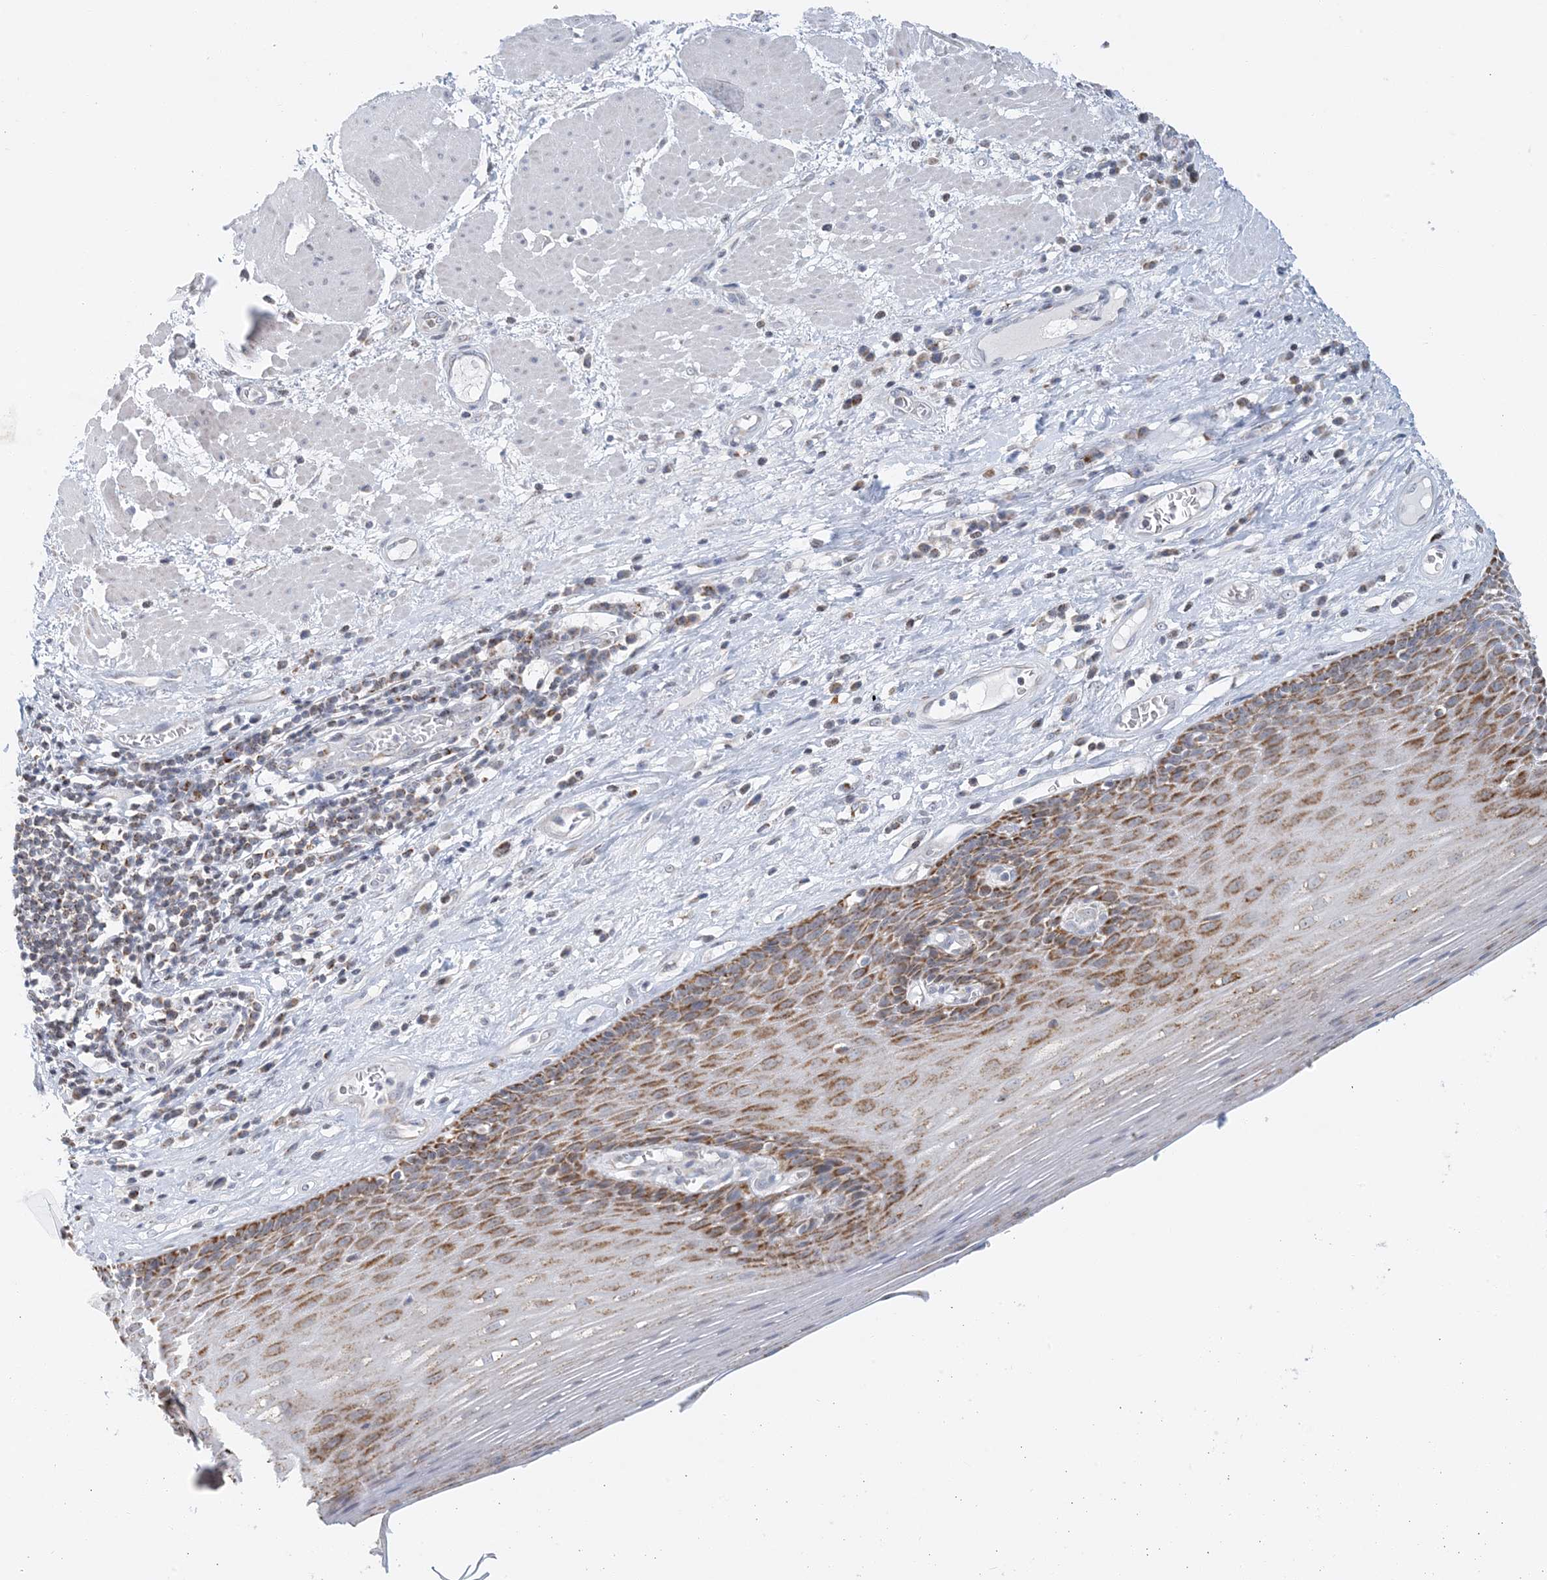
{"staining": {"intensity": "moderate", "quantity": "25%-75%", "location": "cytoplasmic/membranous"}, "tissue": "esophagus", "cell_type": "Squamous epithelial cells", "image_type": "normal", "snomed": [{"axis": "morphology", "description": "Normal tissue, NOS"}, {"axis": "topography", "description": "Esophagus"}], "caption": "Unremarkable esophagus displays moderate cytoplasmic/membranous staining in about 25%-75% of squamous epithelial cells, visualized by immunohistochemistry.", "gene": "BDH1", "patient": {"sex": "male", "age": 62}}